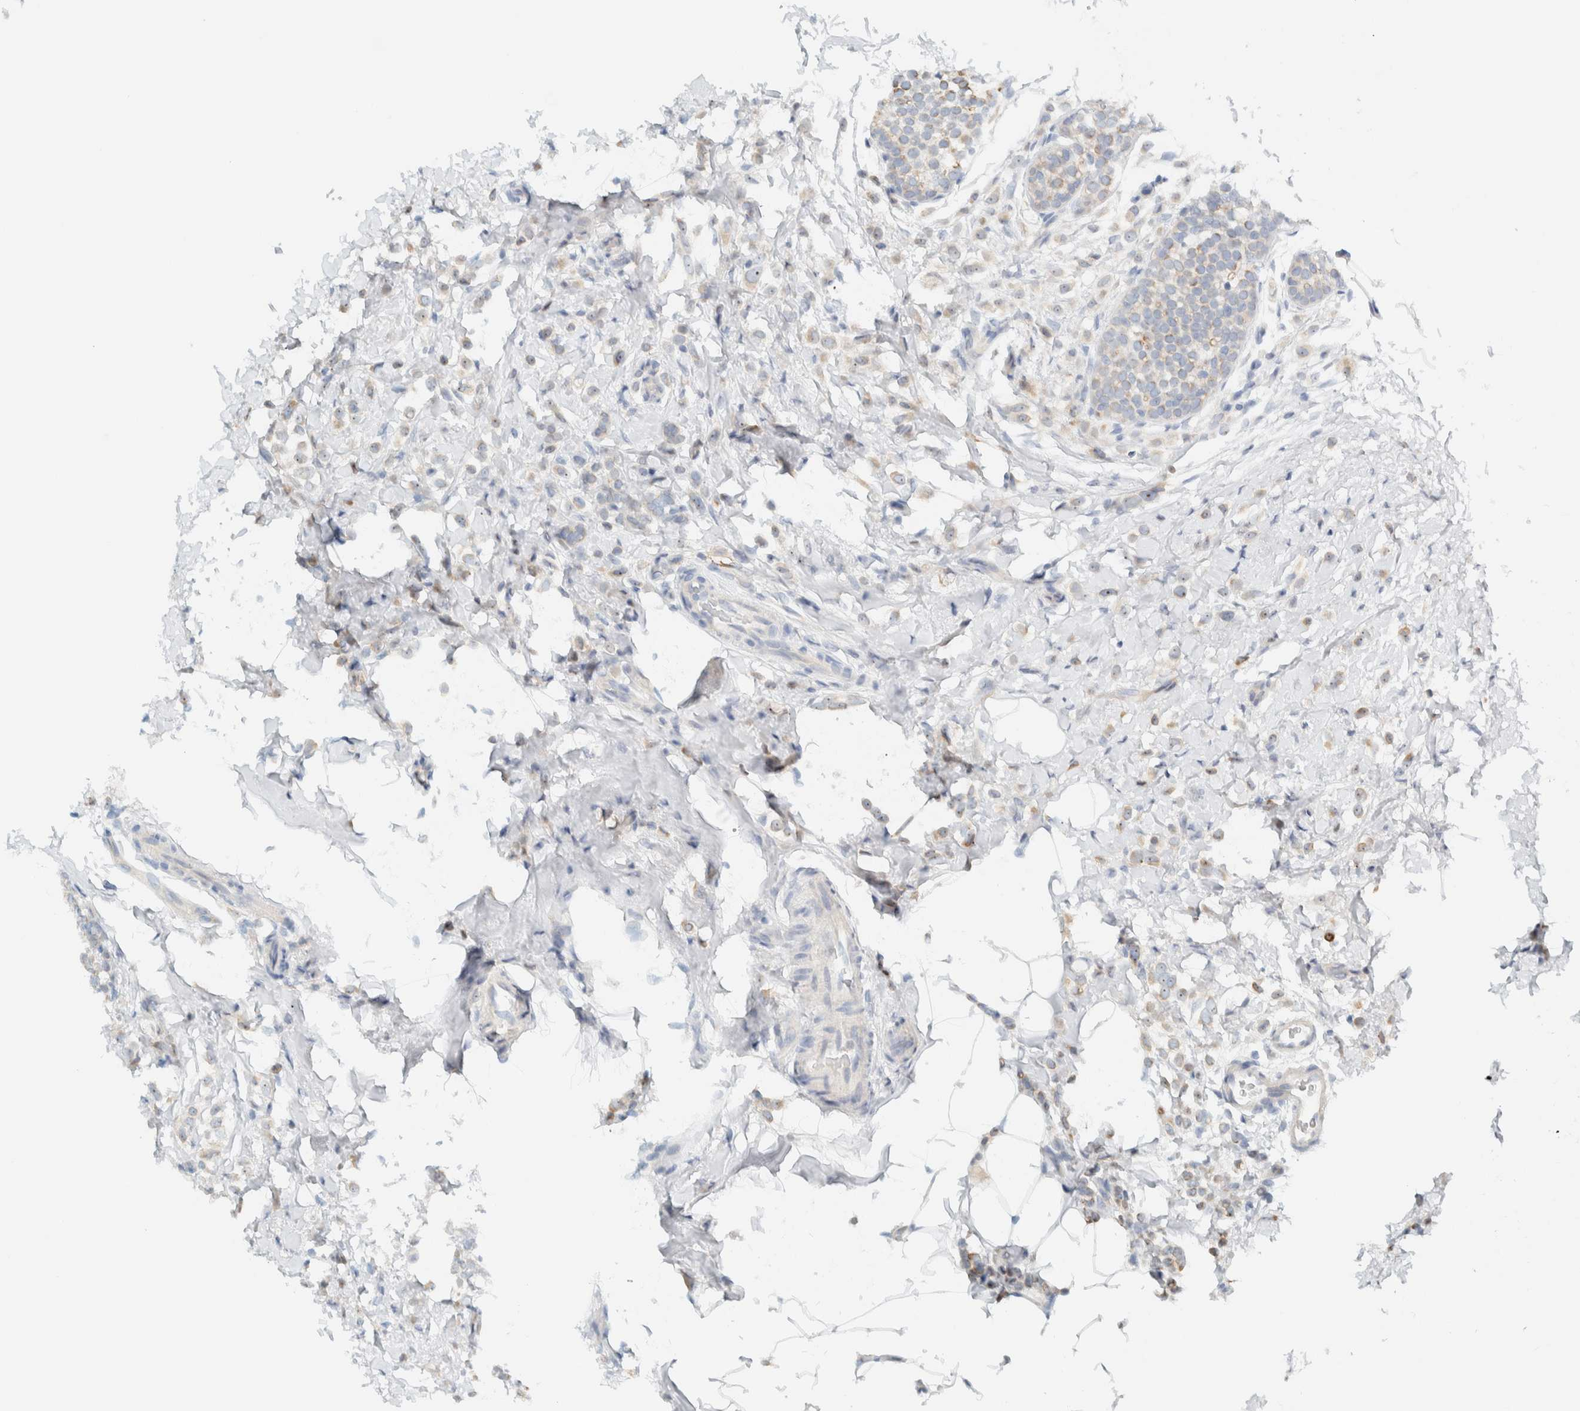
{"staining": {"intensity": "weak", "quantity": "<25%", "location": "cytoplasmic/membranous,nuclear"}, "tissue": "breast cancer", "cell_type": "Tumor cells", "image_type": "cancer", "snomed": [{"axis": "morphology", "description": "Lobular carcinoma"}, {"axis": "topography", "description": "Breast"}], "caption": "This micrograph is of breast cancer (lobular carcinoma) stained with immunohistochemistry to label a protein in brown with the nuclei are counter-stained blue. There is no positivity in tumor cells.", "gene": "NDE1", "patient": {"sex": "female", "age": 50}}